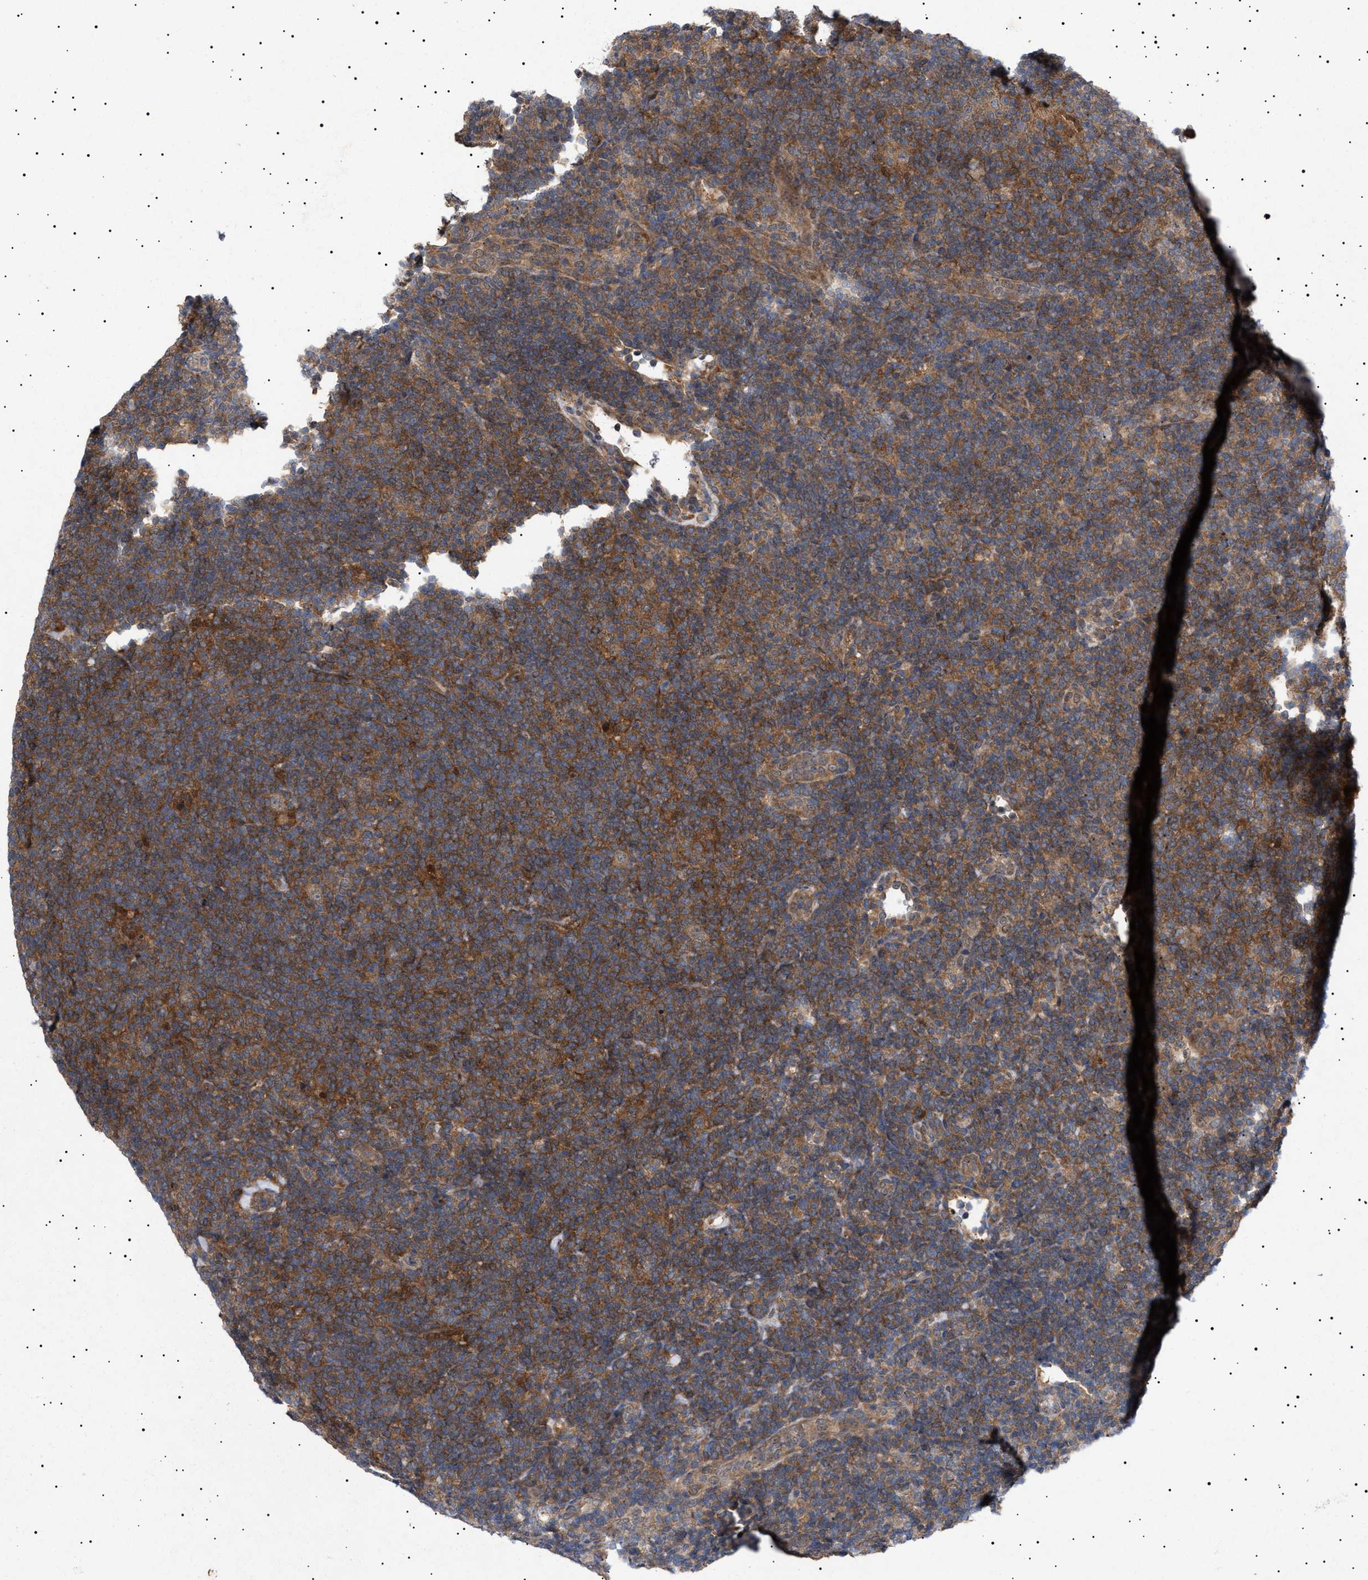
{"staining": {"intensity": "weak", "quantity": ">75%", "location": "cytoplasmic/membranous"}, "tissue": "lymphoma", "cell_type": "Tumor cells", "image_type": "cancer", "snomed": [{"axis": "morphology", "description": "Hodgkin's disease, NOS"}, {"axis": "topography", "description": "Lymph node"}], "caption": "Hodgkin's disease stained for a protein reveals weak cytoplasmic/membranous positivity in tumor cells.", "gene": "NPLOC4", "patient": {"sex": "female", "age": 57}}